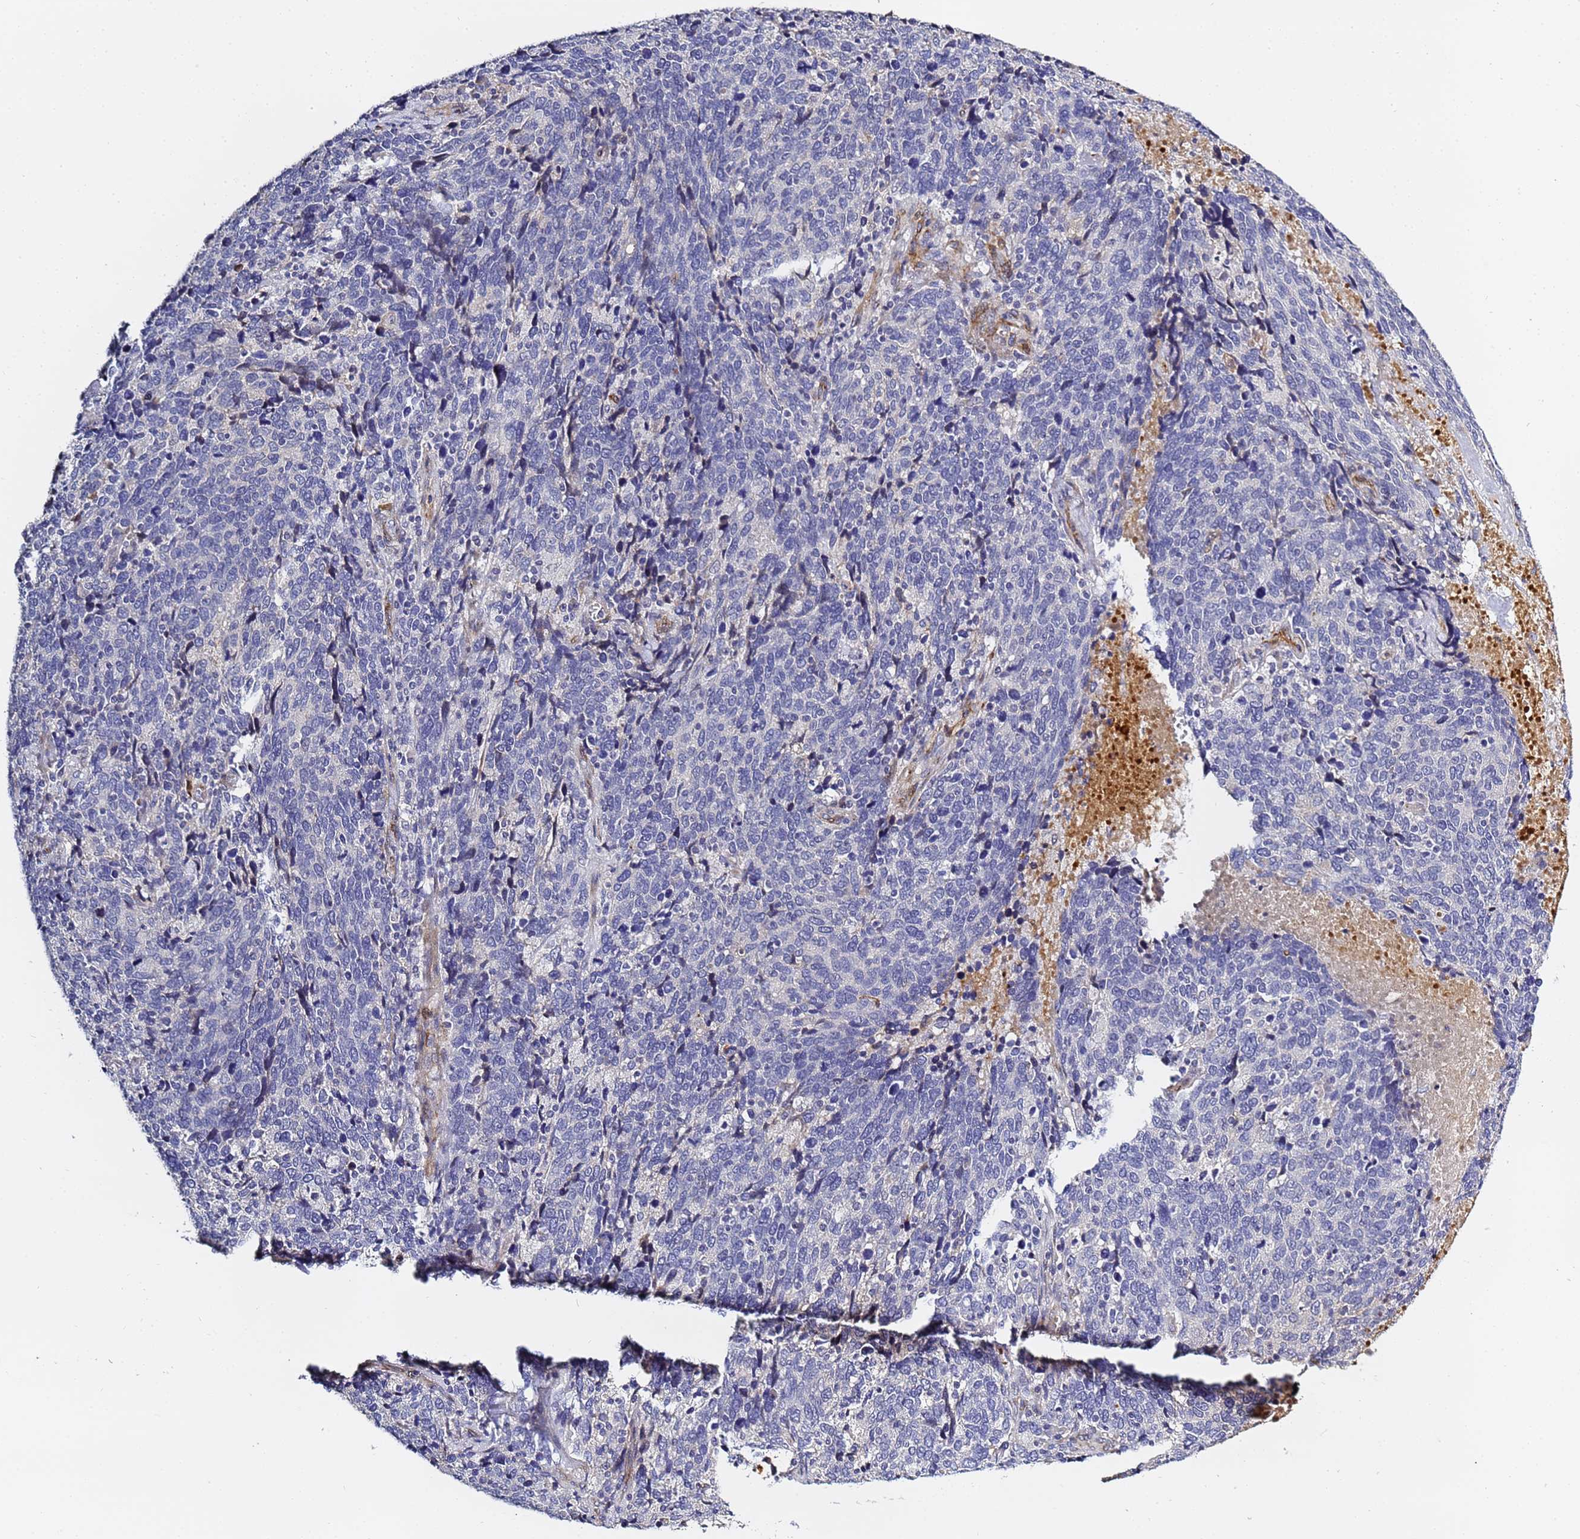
{"staining": {"intensity": "negative", "quantity": "none", "location": "none"}, "tissue": "cervical cancer", "cell_type": "Tumor cells", "image_type": "cancer", "snomed": [{"axis": "morphology", "description": "Squamous cell carcinoma, NOS"}, {"axis": "topography", "description": "Cervix"}], "caption": "The IHC histopathology image has no significant positivity in tumor cells of cervical cancer tissue.", "gene": "CFH", "patient": {"sex": "female", "age": 41}}